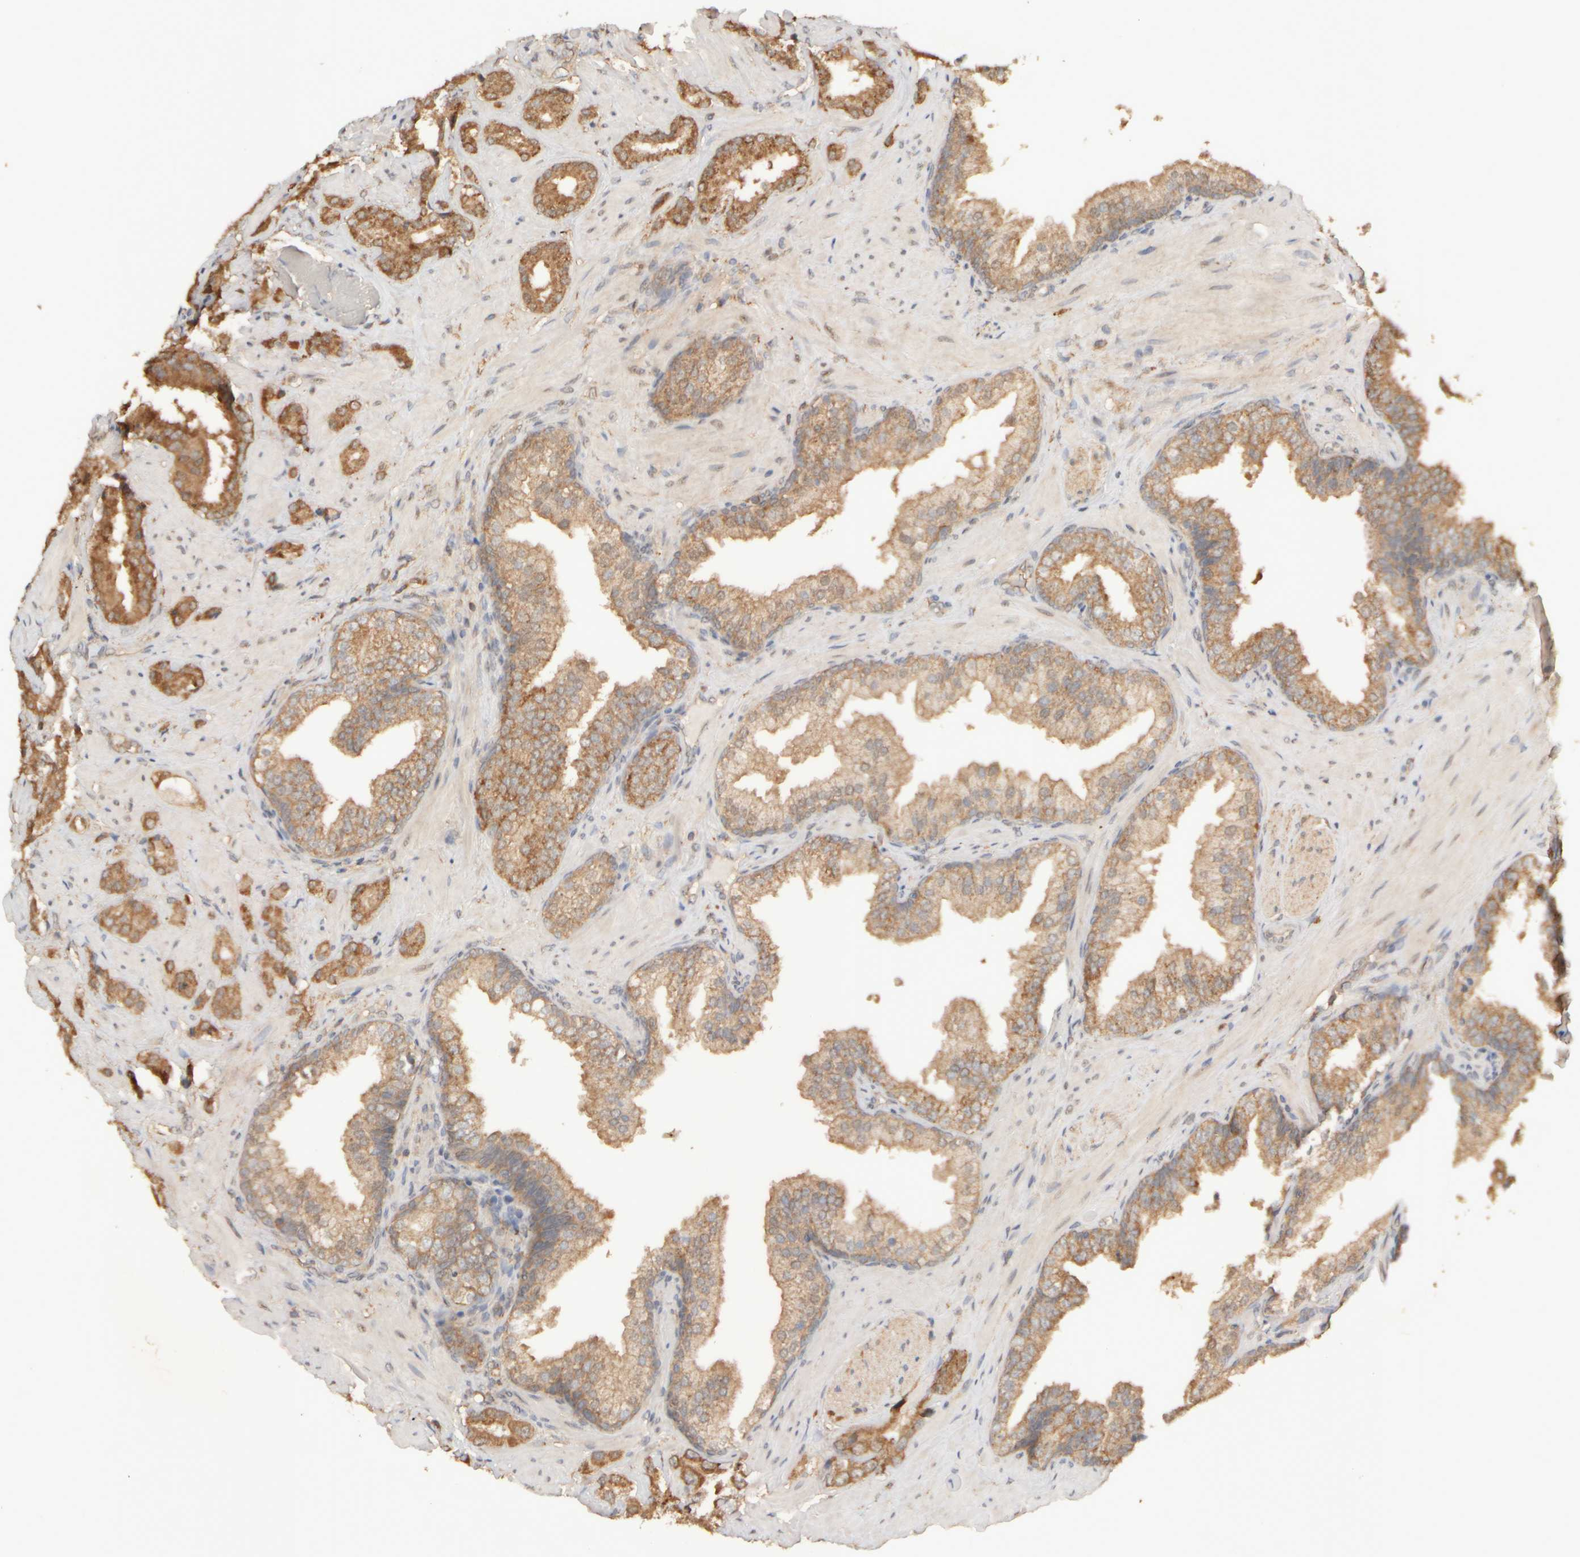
{"staining": {"intensity": "moderate", "quantity": ">75%", "location": "cytoplasmic/membranous"}, "tissue": "prostate cancer", "cell_type": "Tumor cells", "image_type": "cancer", "snomed": [{"axis": "morphology", "description": "Adenocarcinoma, High grade"}, {"axis": "topography", "description": "Prostate"}], "caption": "High-power microscopy captured an immunohistochemistry micrograph of prostate cancer (adenocarcinoma (high-grade)), revealing moderate cytoplasmic/membranous staining in about >75% of tumor cells. (IHC, brightfield microscopy, high magnification).", "gene": "EIF2B3", "patient": {"sex": "male", "age": 64}}